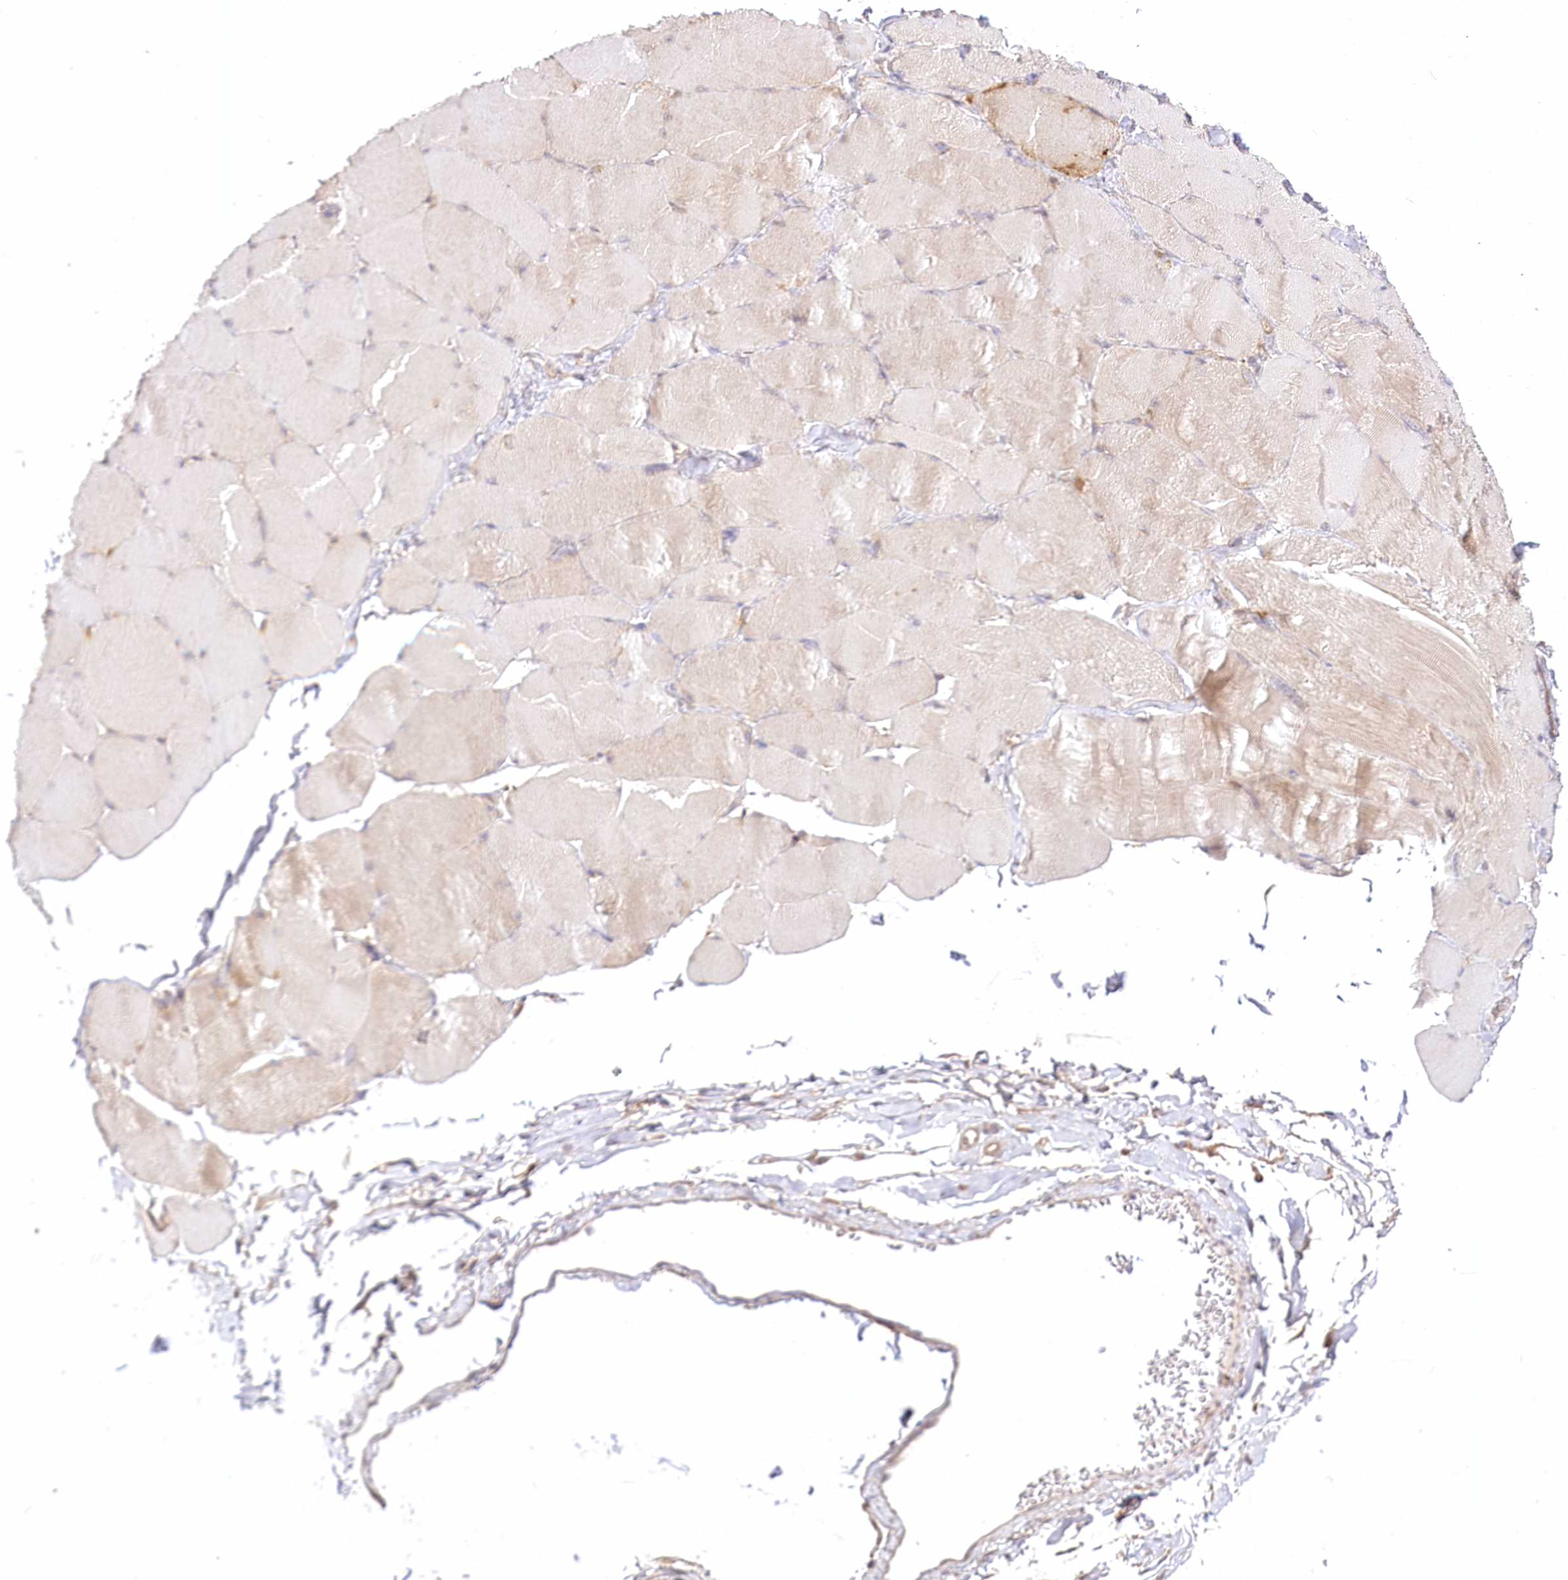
{"staining": {"intensity": "weak", "quantity": "25%-75%", "location": "cytoplasmic/membranous"}, "tissue": "skeletal muscle", "cell_type": "Myocytes", "image_type": "normal", "snomed": [{"axis": "morphology", "description": "Normal tissue, NOS"}, {"axis": "topography", "description": "Skin"}, {"axis": "topography", "description": "Skeletal muscle"}], "caption": "Brown immunohistochemical staining in benign human skeletal muscle exhibits weak cytoplasmic/membranous positivity in about 25%-75% of myocytes.", "gene": "INPP4B", "patient": {"sex": "male", "age": 83}}